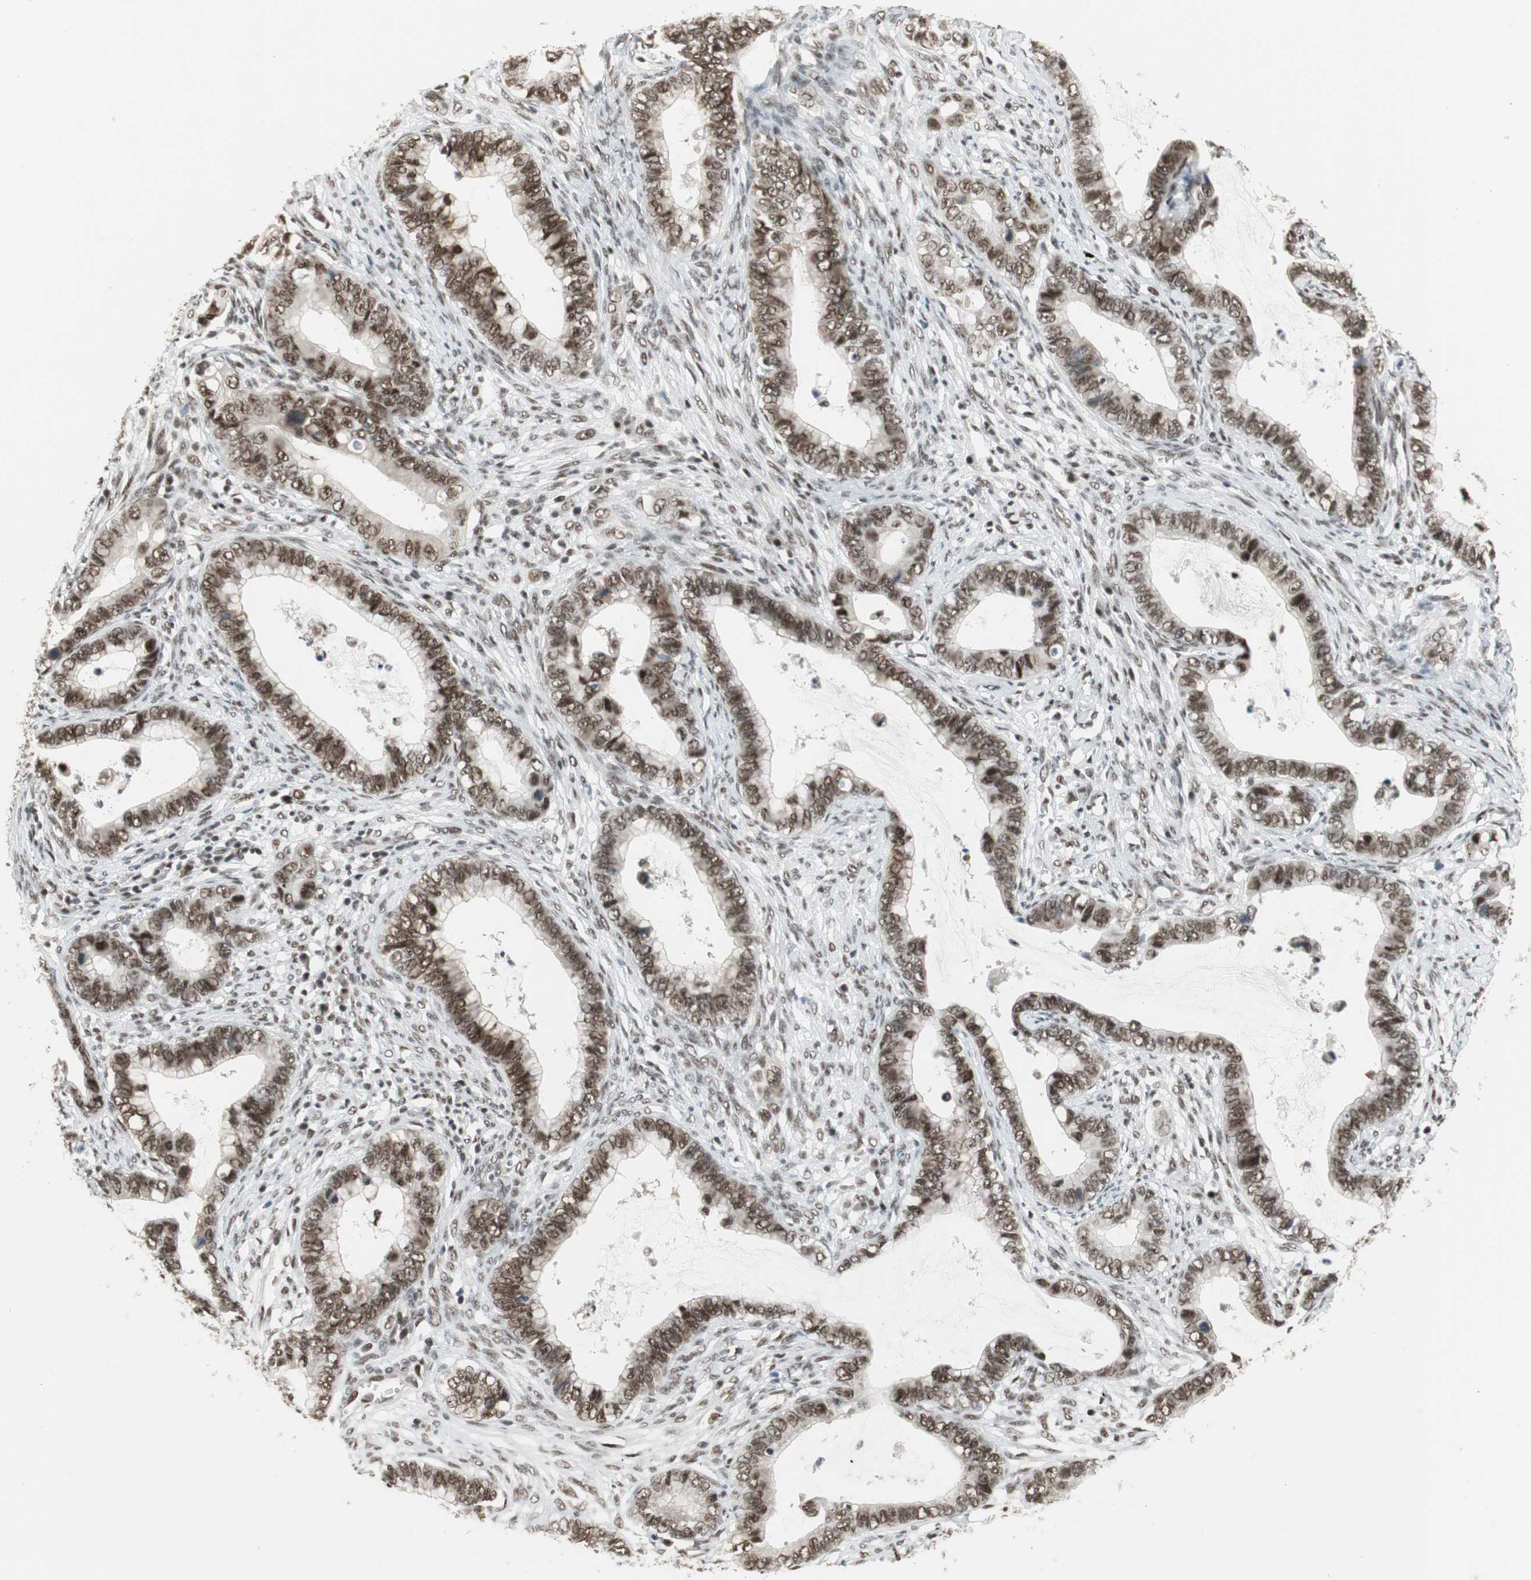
{"staining": {"intensity": "strong", "quantity": ">75%", "location": "nuclear"}, "tissue": "cervical cancer", "cell_type": "Tumor cells", "image_type": "cancer", "snomed": [{"axis": "morphology", "description": "Adenocarcinoma, NOS"}, {"axis": "topography", "description": "Cervix"}], "caption": "Immunohistochemical staining of human adenocarcinoma (cervical) displays high levels of strong nuclear protein positivity in about >75% of tumor cells. Ihc stains the protein of interest in brown and the nuclei are stained blue.", "gene": "RTF1", "patient": {"sex": "female", "age": 44}}